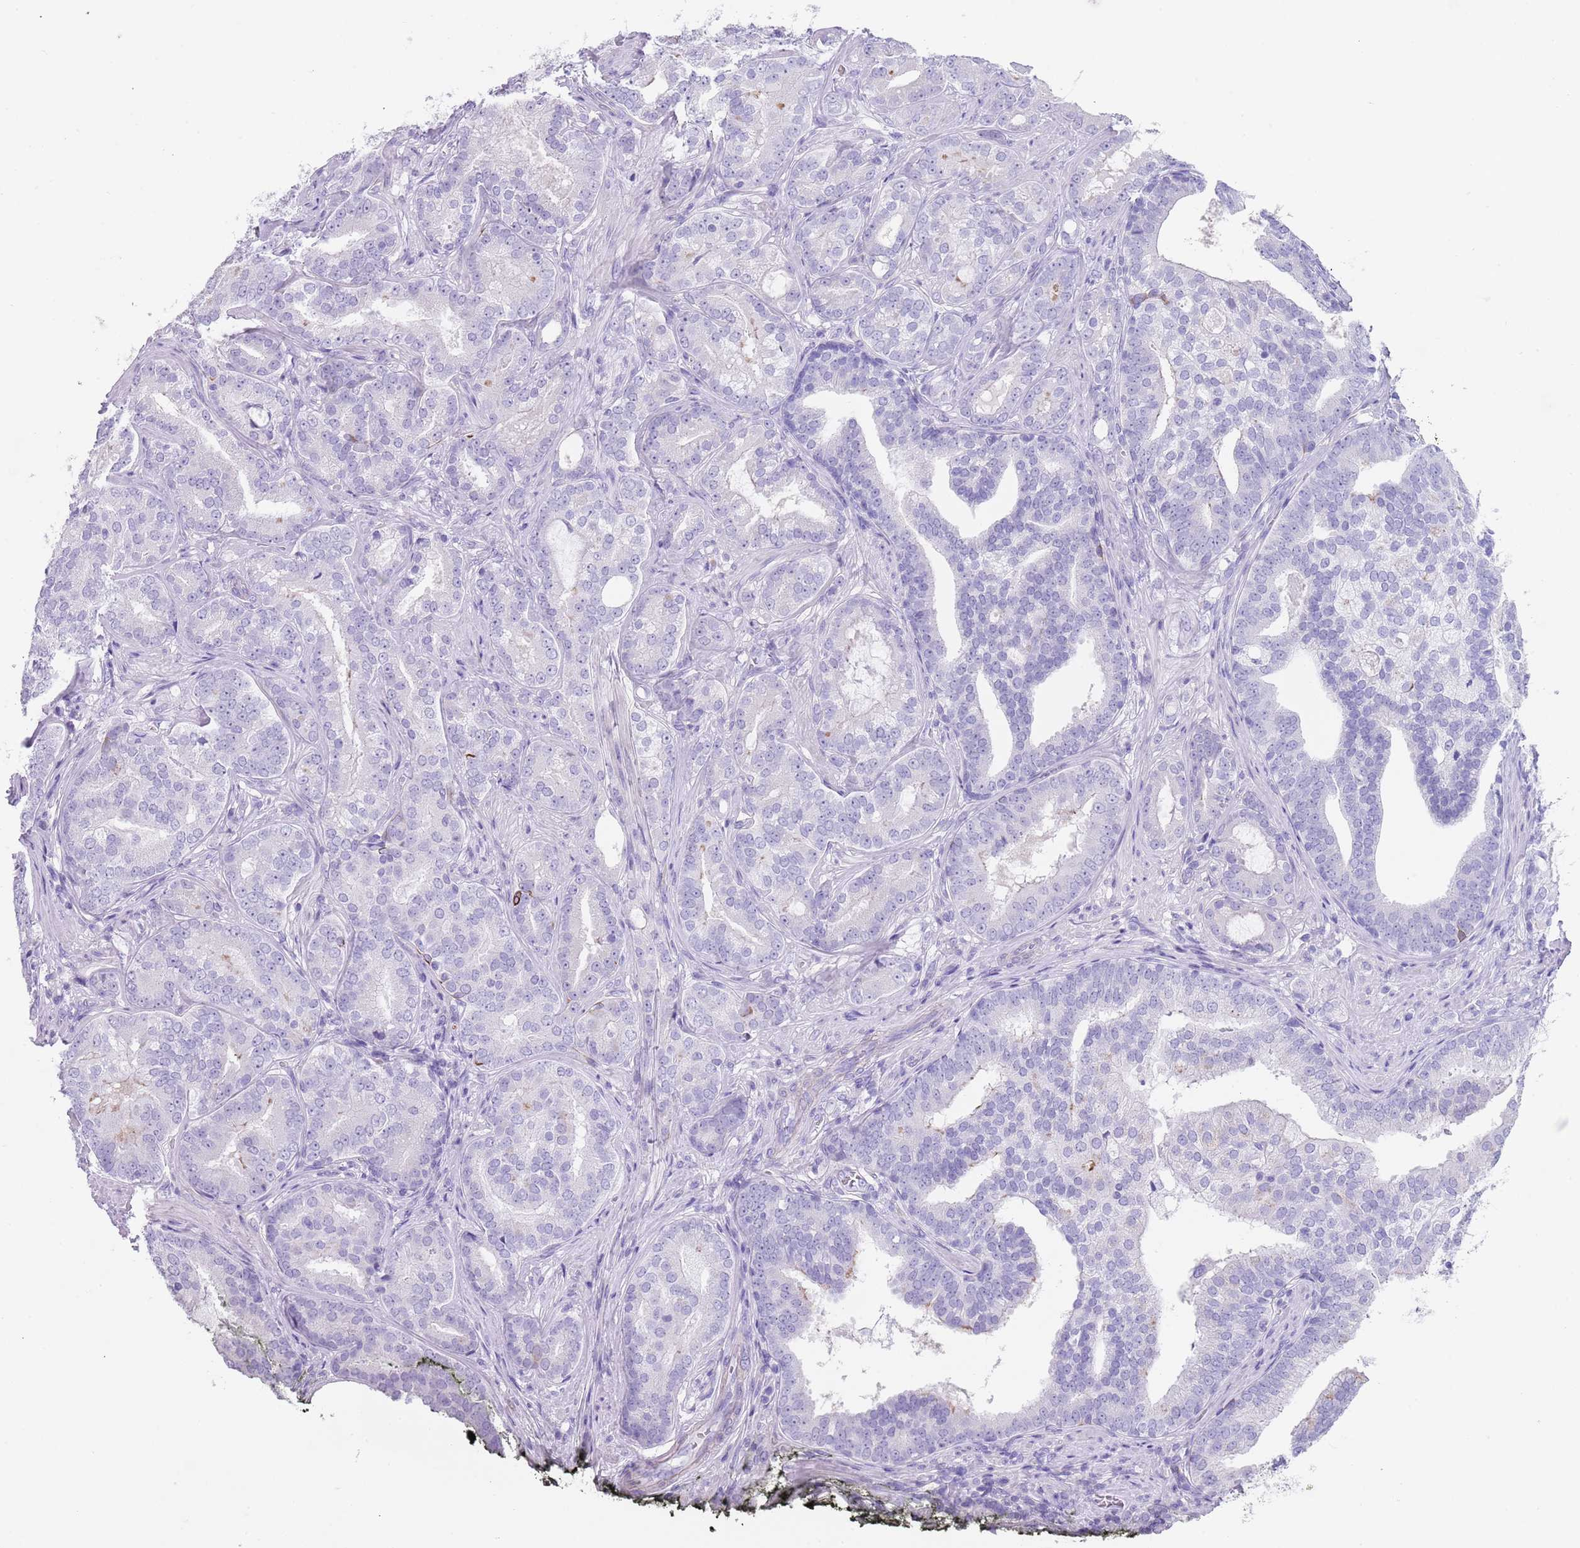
{"staining": {"intensity": "negative", "quantity": "none", "location": "none"}, "tissue": "prostate cancer", "cell_type": "Tumor cells", "image_type": "cancer", "snomed": [{"axis": "morphology", "description": "Adenocarcinoma, High grade"}, {"axis": "topography", "description": "Prostate"}], "caption": "Tumor cells show no significant staining in prostate cancer (high-grade adenocarcinoma).", "gene": "CPXM2", "patient": {"sex": "male", "age": 55}}